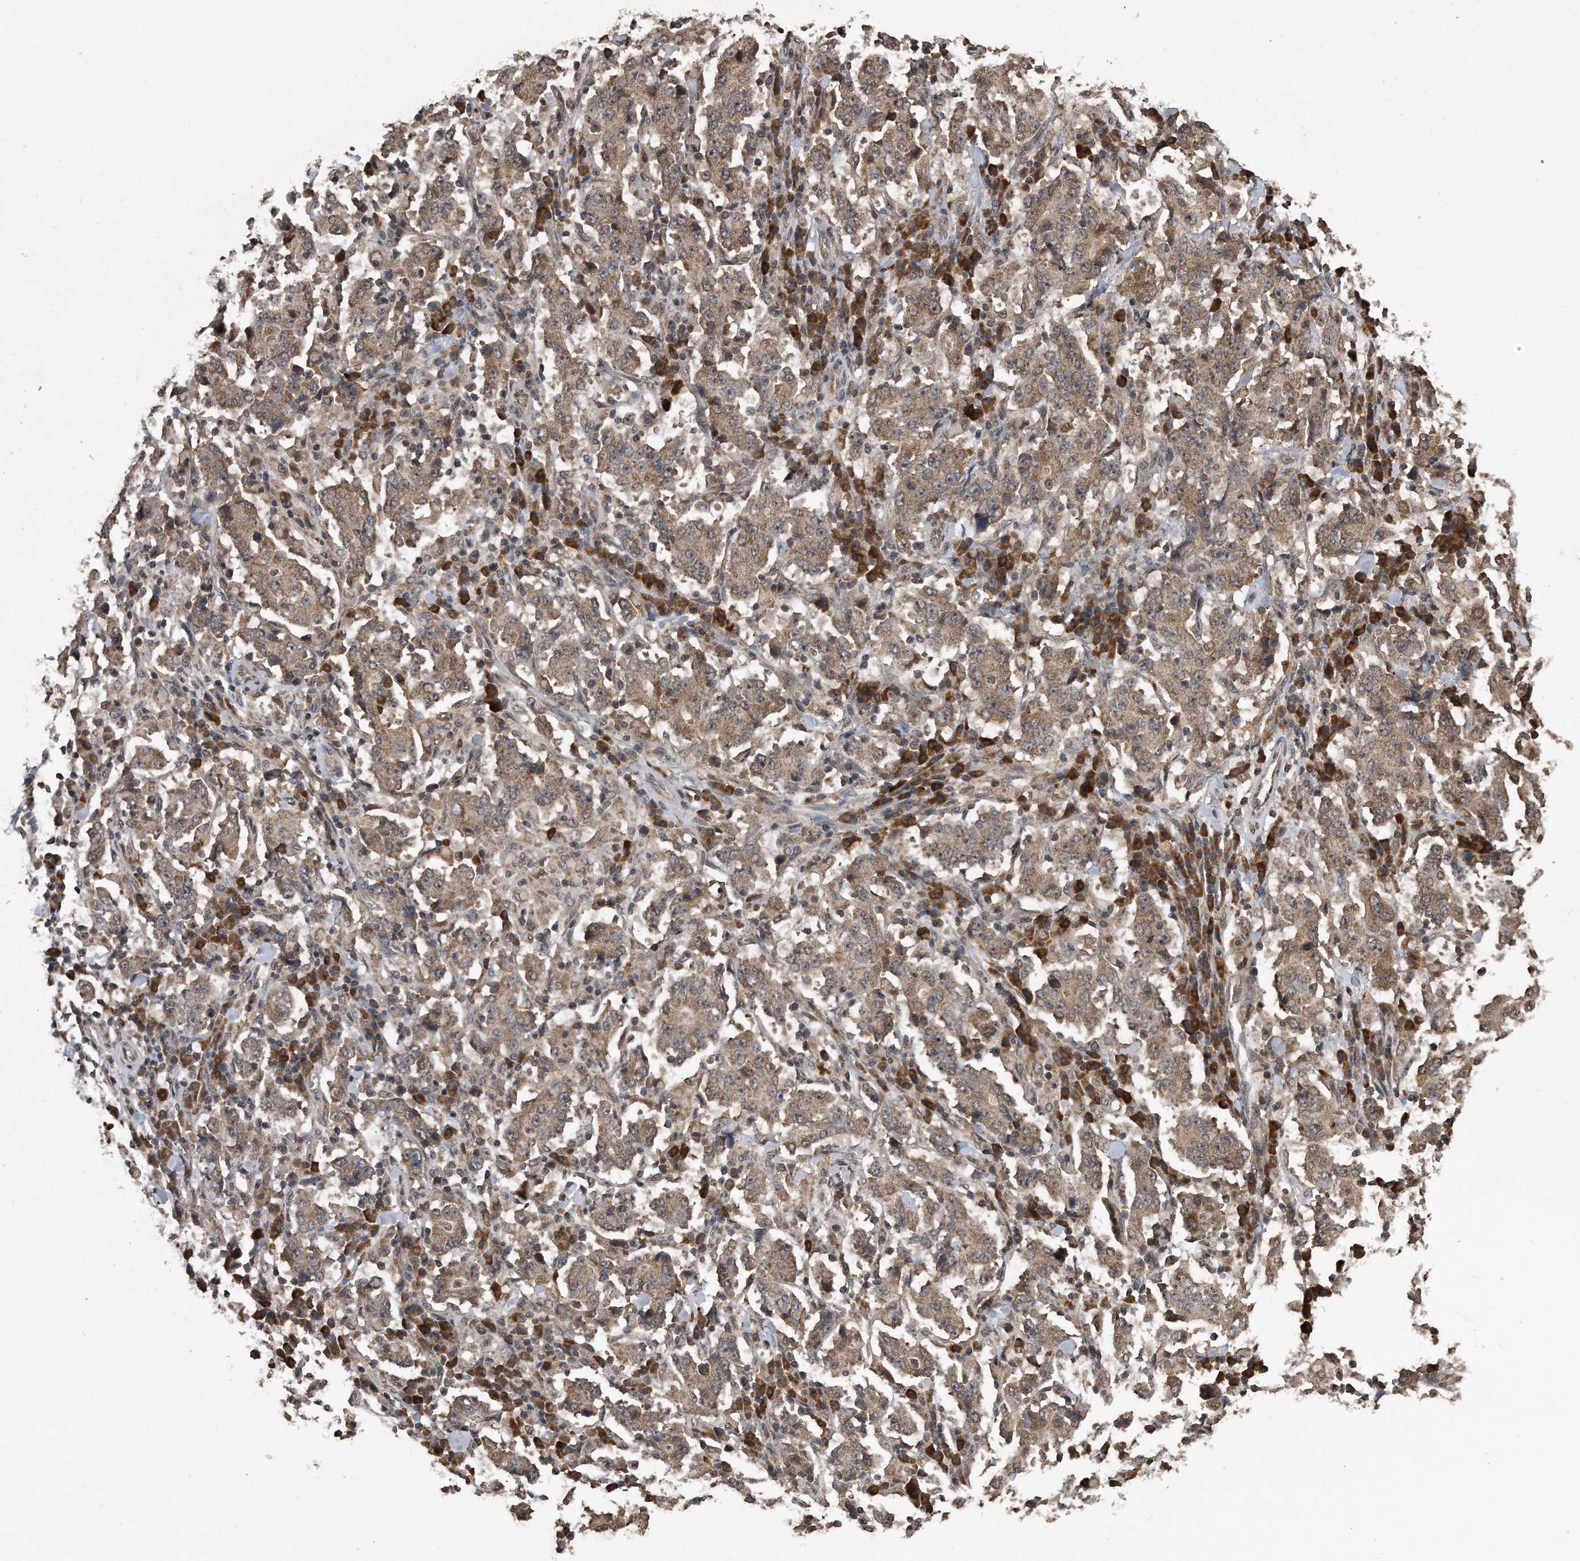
{"staining": {"intensity": "weak", "quantity": ">75%", "location": "cytoplasmic/membranous"}, "tissue": "stomach cancer", "cell_type": "Tumor cells", "image_type": "cancer", "snomed": [{"axis": "morphology", "description": "Normal tissue, NOS"}, {"axis": "morphology", "description": "Adenocarcinoma, NOS"}, {"axis": "topography", "description": "Stomach, upper"}, {"axis": "topography", "description": "Stomach"}], "caption": "Protein staining displays weak cytoplasmic/membranous expression in about >75% of tumor cells in adenocarcinoma (stomach).", "gene": "CRYZL1", "patient": {"sex": "male", "age": 59}}